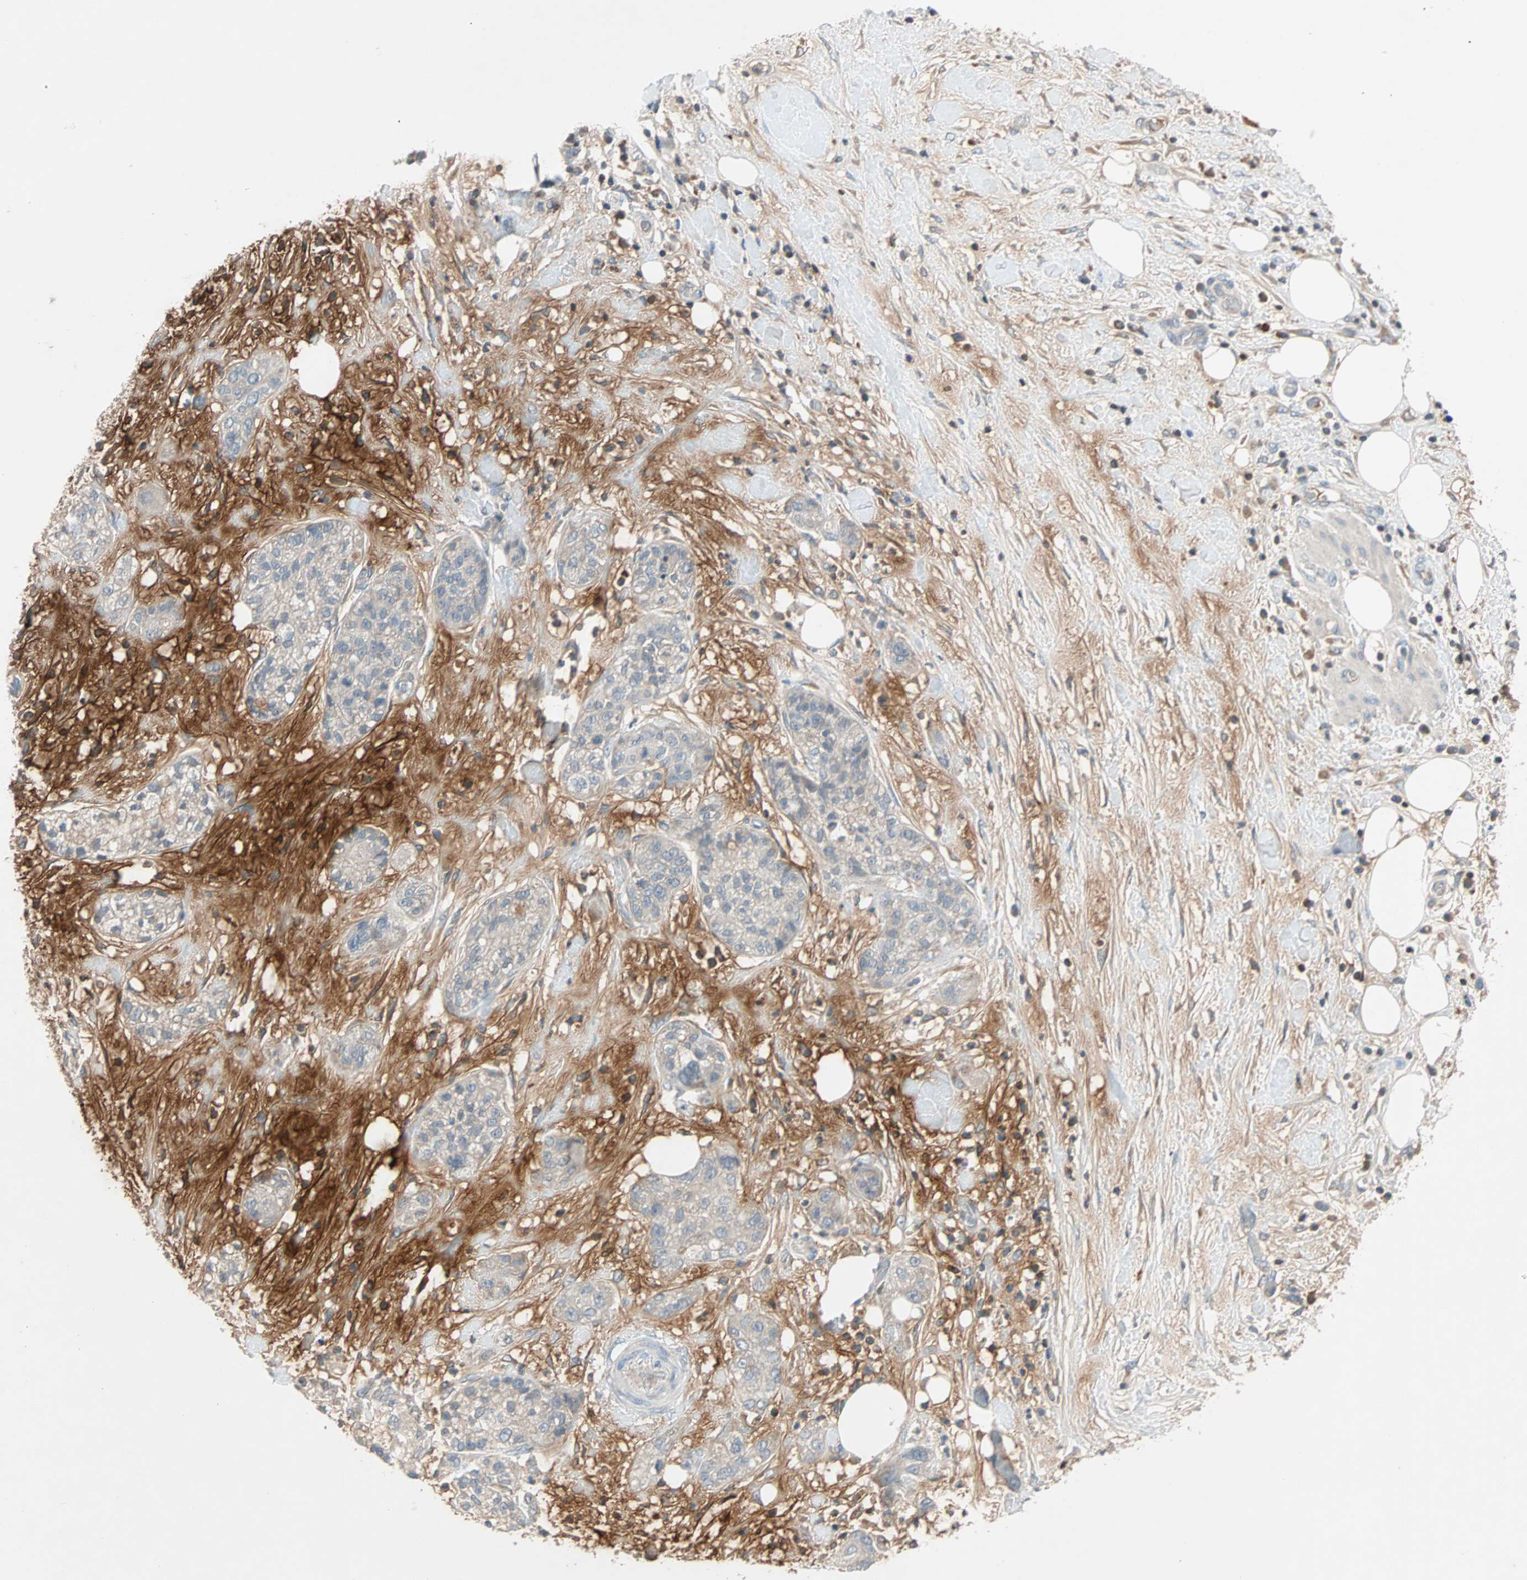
{"staining": {"intensity": "negative", "quantity": "none", "location": "none"}, "tissue": "pancreatic cancer", "cell_type": "Tumor cells", "image_type": "cancer", "snomed": [{"axis": "morphology", "description": "Adenocarcinoma, NOS"}, {"axis": "topography", "description": "Pancreas"}], "caption": "The immunohistochemistry image has no significant staining in tumor cells of adenocarcinoma (pancreatic) tissue. (Brightfield microscopy of DAB immunohistochemistry at high magnification).", "gene": "MAP4K1", "patient": {"sex": "female", "age": 78}}